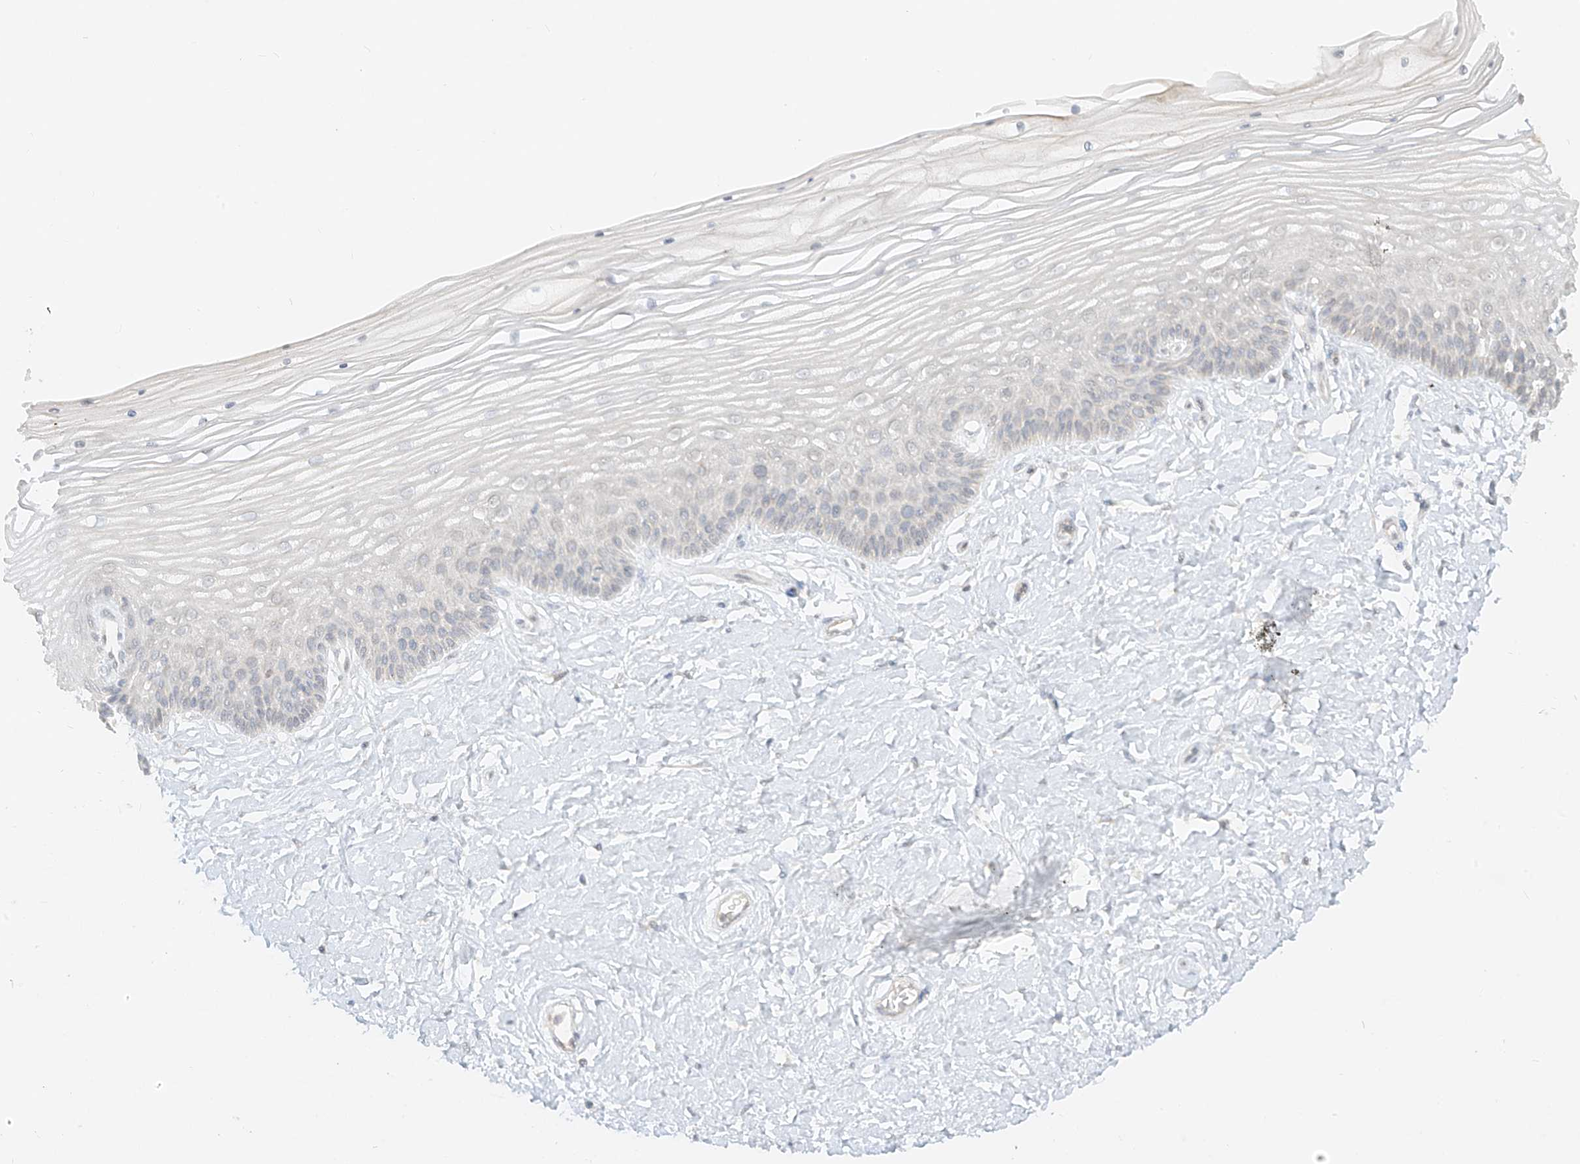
{"staining": {"intensity": "negative", "quantity": "none", "location": "none"}, "tissue": "vagina", "cell_type": "Squamous epithelial cells", "image_type": "normal", "snomed": [{"axis": "morphology", "description": "Normal tissue, NOS"}, {"axis": "topography", "description": "Vagina"}, {"axis": "topography", "description": "Cervix"}], "caption": "This histopathology image is of normal vagina stained with IHC to label a protein in brown with the nuclei are counter-stained blue. There is no expression in squamous epithelial cells.", "gene": "LIPT1", "patient": {"sex": "female", "age": 40}}